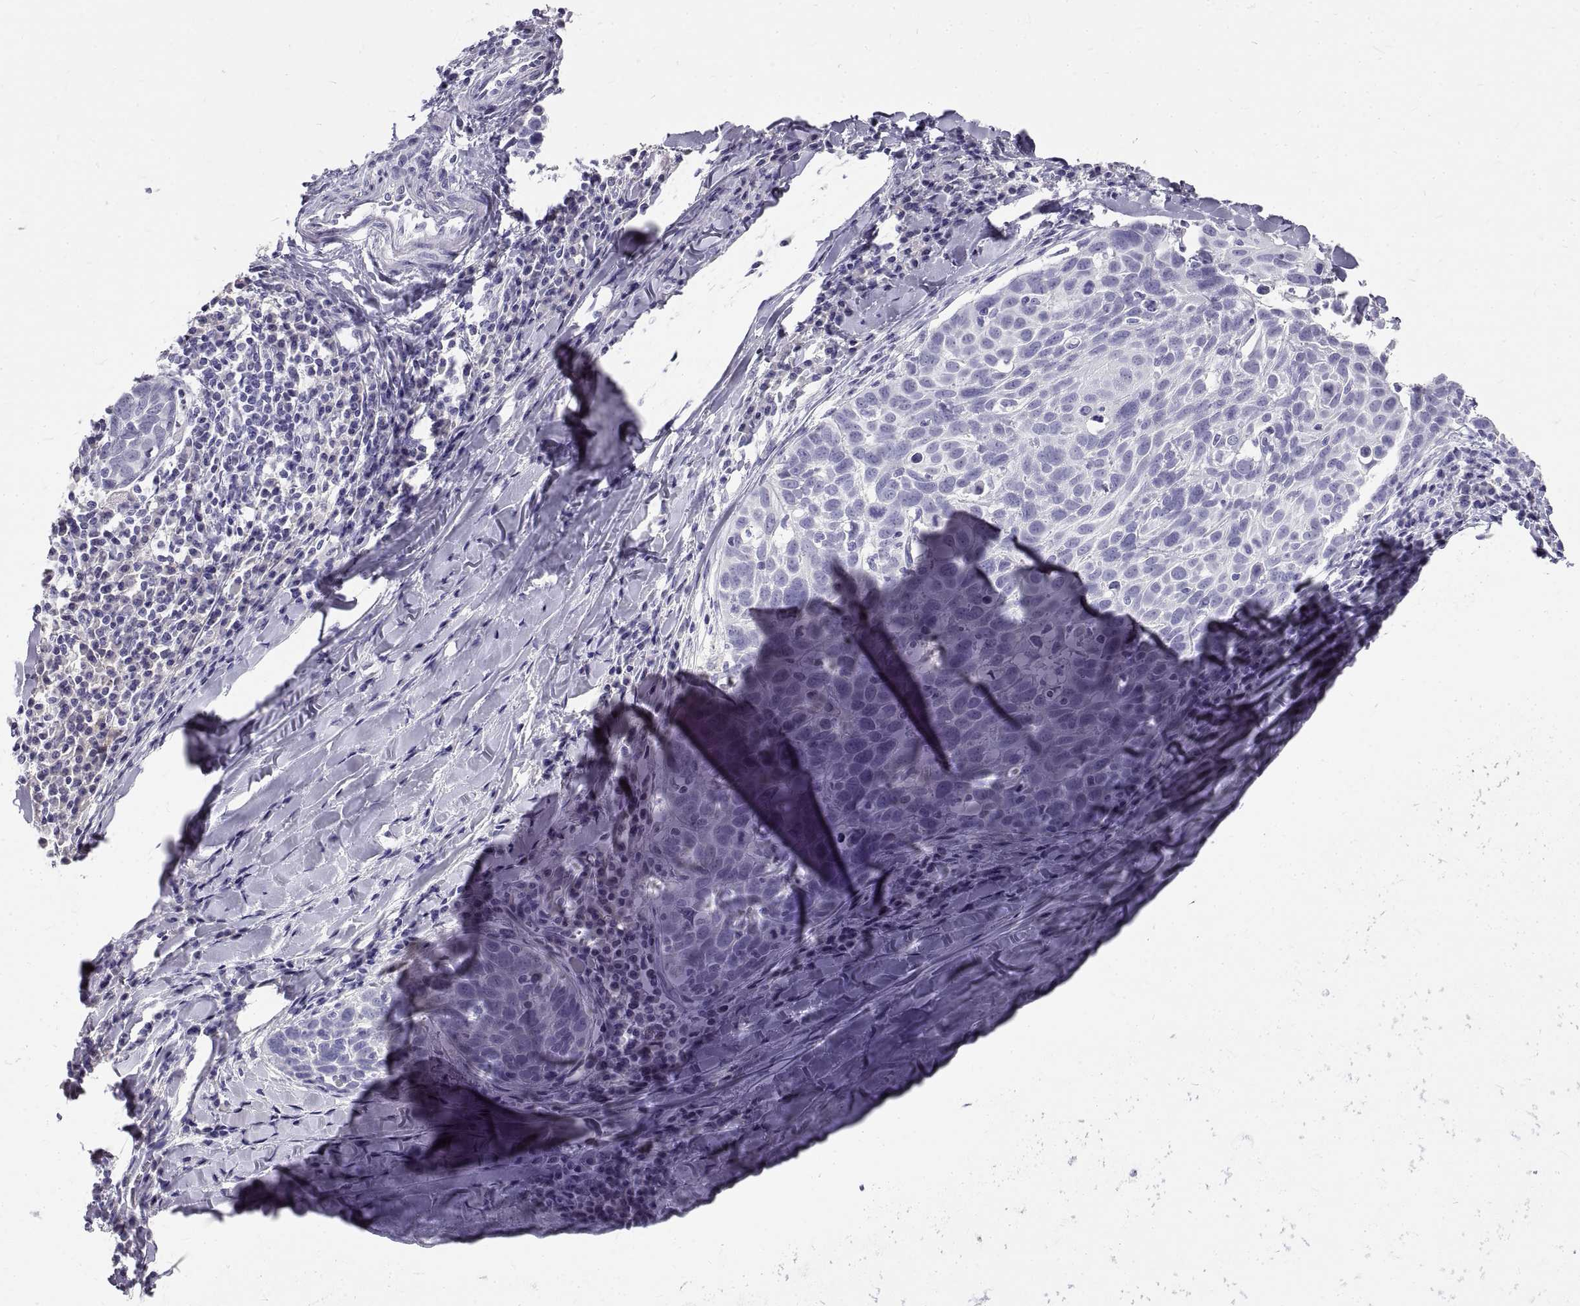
{"staining": {"intensity": "negative", "quantity": "none", "location": "none"}, "tissue": "lung cancer", "cell_type": "Tumor cells", "image_type": "cancer", "snomed": [{"axis": "morphology", "description": "Squamous cell carcinoma, NOS"}, {"axis": "topography", "description": "Lung"}], "caption": "Tumor cells are negative for protein expression in human squamous cell carcinoma (lung).", "gene": "GNG12", "patient": {"sex": "male", "age": 57}}